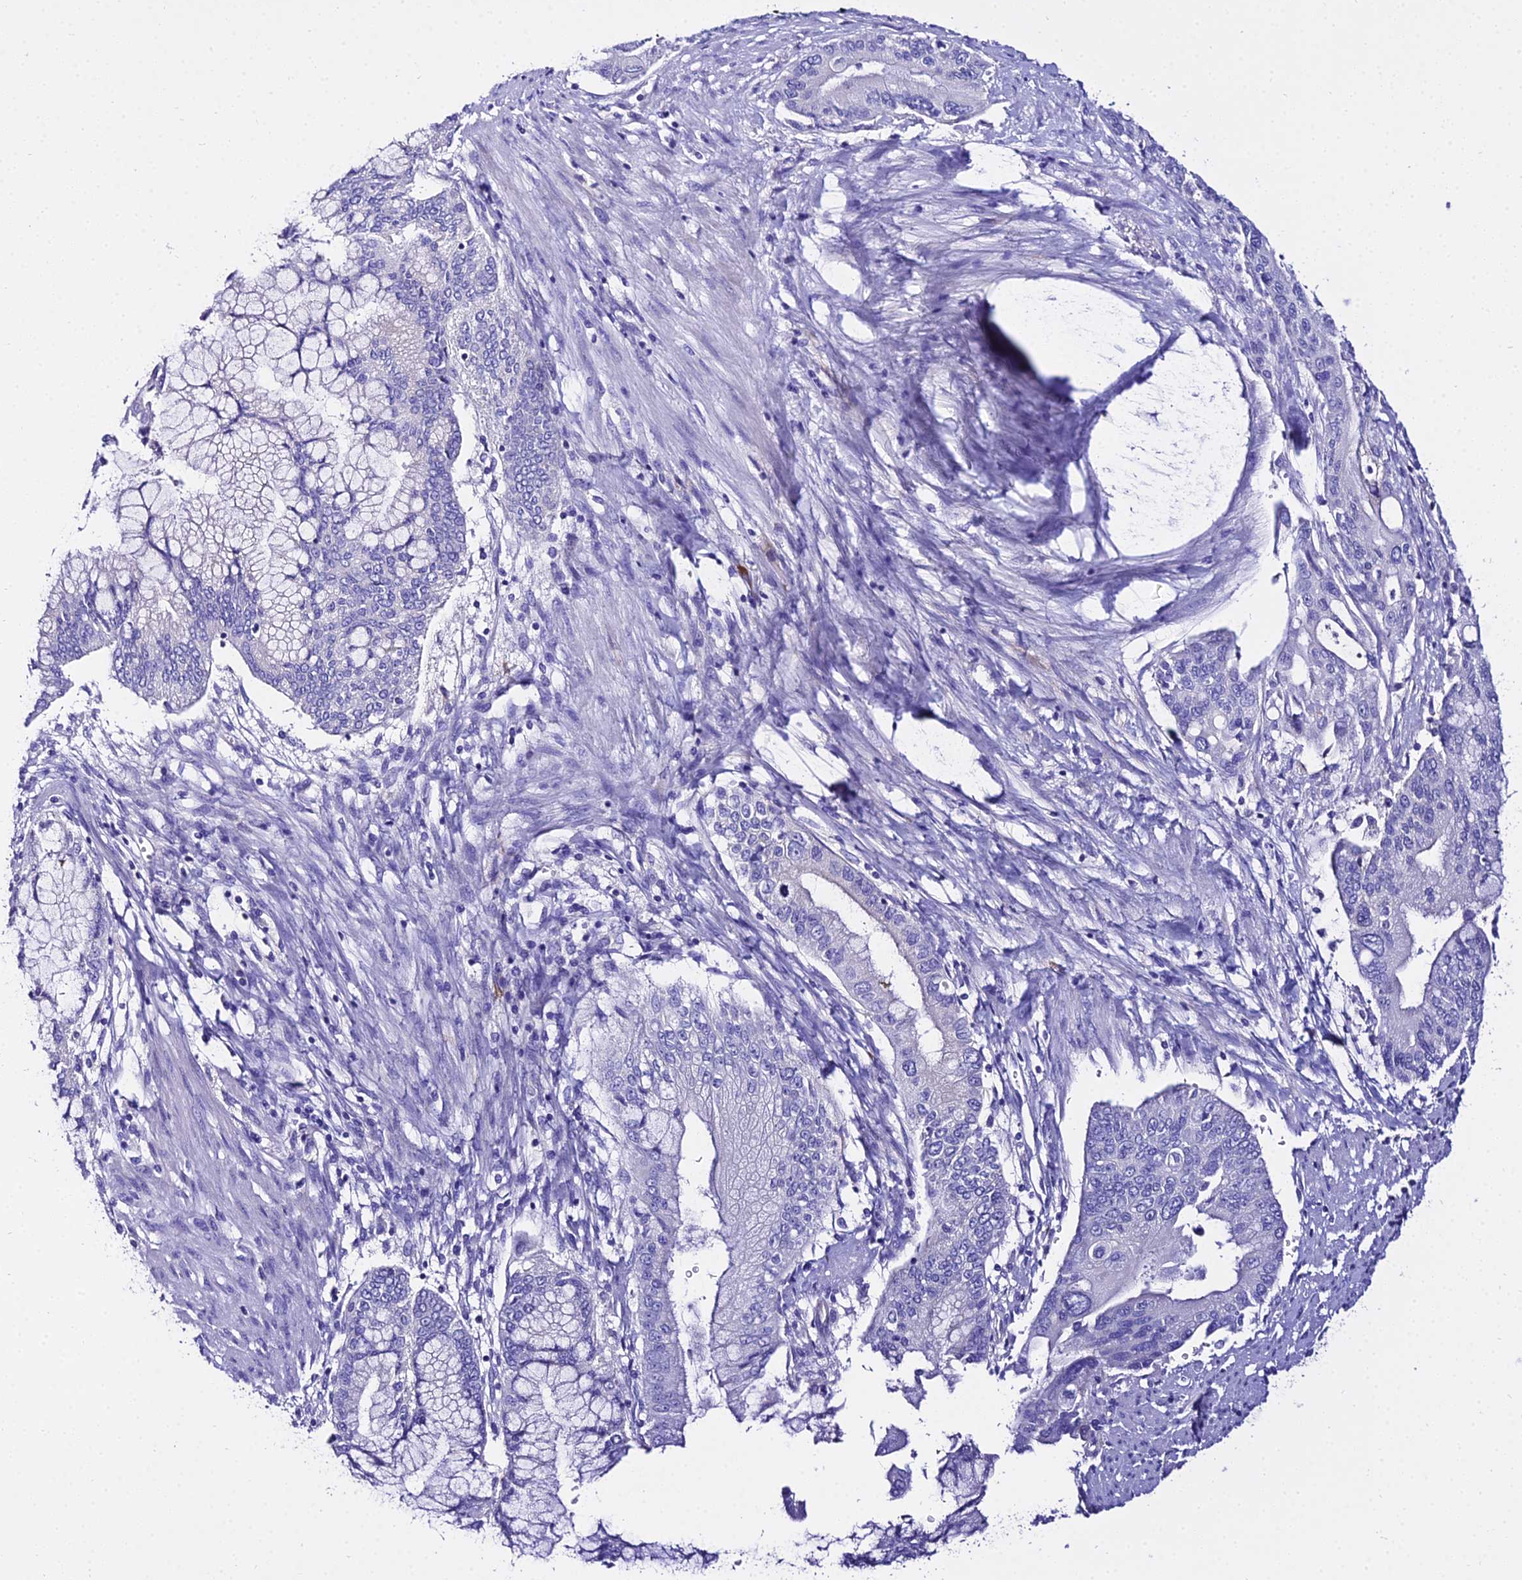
{"staining": {"intensity": "negative", "quantity": "none", "location": "none"}, "tissue": "pancreatic cancer", "cell_type": "Tumor cells", "image_type": "cancer", "snomed": [{"axis": "morphology", "description": "Adenocarcinoma, NOS"}, {"axis": "topography", "description": "Pancreas"}], "caption": "There is no significant staining in tumor cells of pancreatic cancer. The staining was performed using DAB (3,3'-diaminobenzidine) to visualize the protein expression in brown, while the nuclei were stained in blue with hematoxylin (Magnification: 20x).", "gene": "TUBA3D", "patient": {"sex": "male", "age": 46}}